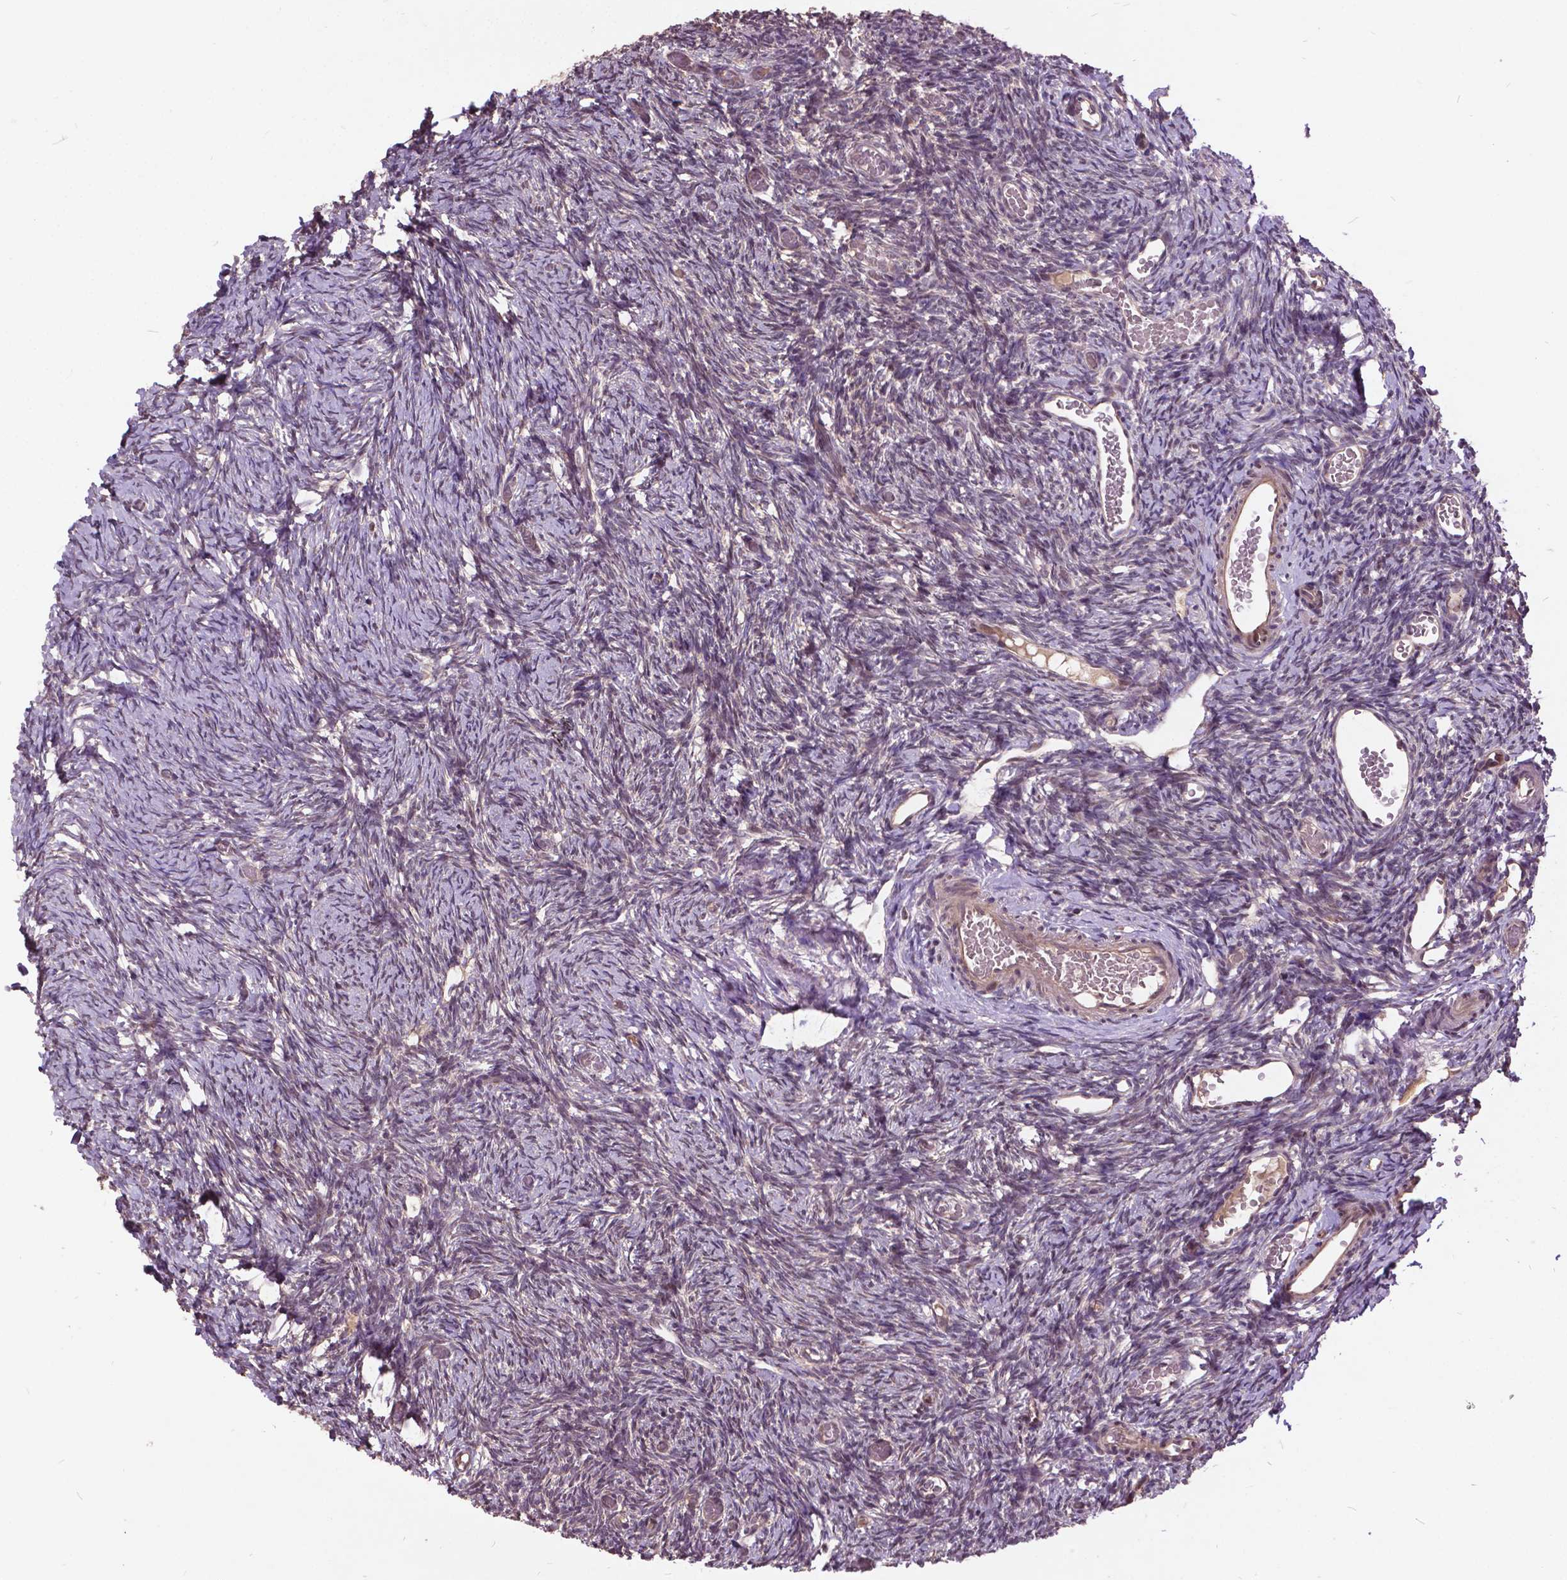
{"staining": {"intensity": "moderate", "quantity": ">75%", "location": "cytoplasmic/membranous"}, "tissue": "ovary", "cell_type": "Follicle cells", "image_type": "normal", "snomed": [{"axis": "morphology", "description": "Normal tissue, NOS"}, {"axis": "topography", "description": "Ovary"}], "caption": "Human ovary stained for a protein (brown) displays moderate cytoplasmic/membranous positive expression in about >75% of follicle cells.", "gene": "AP1S3", "patient": {"sex": "female", "age": 39}}